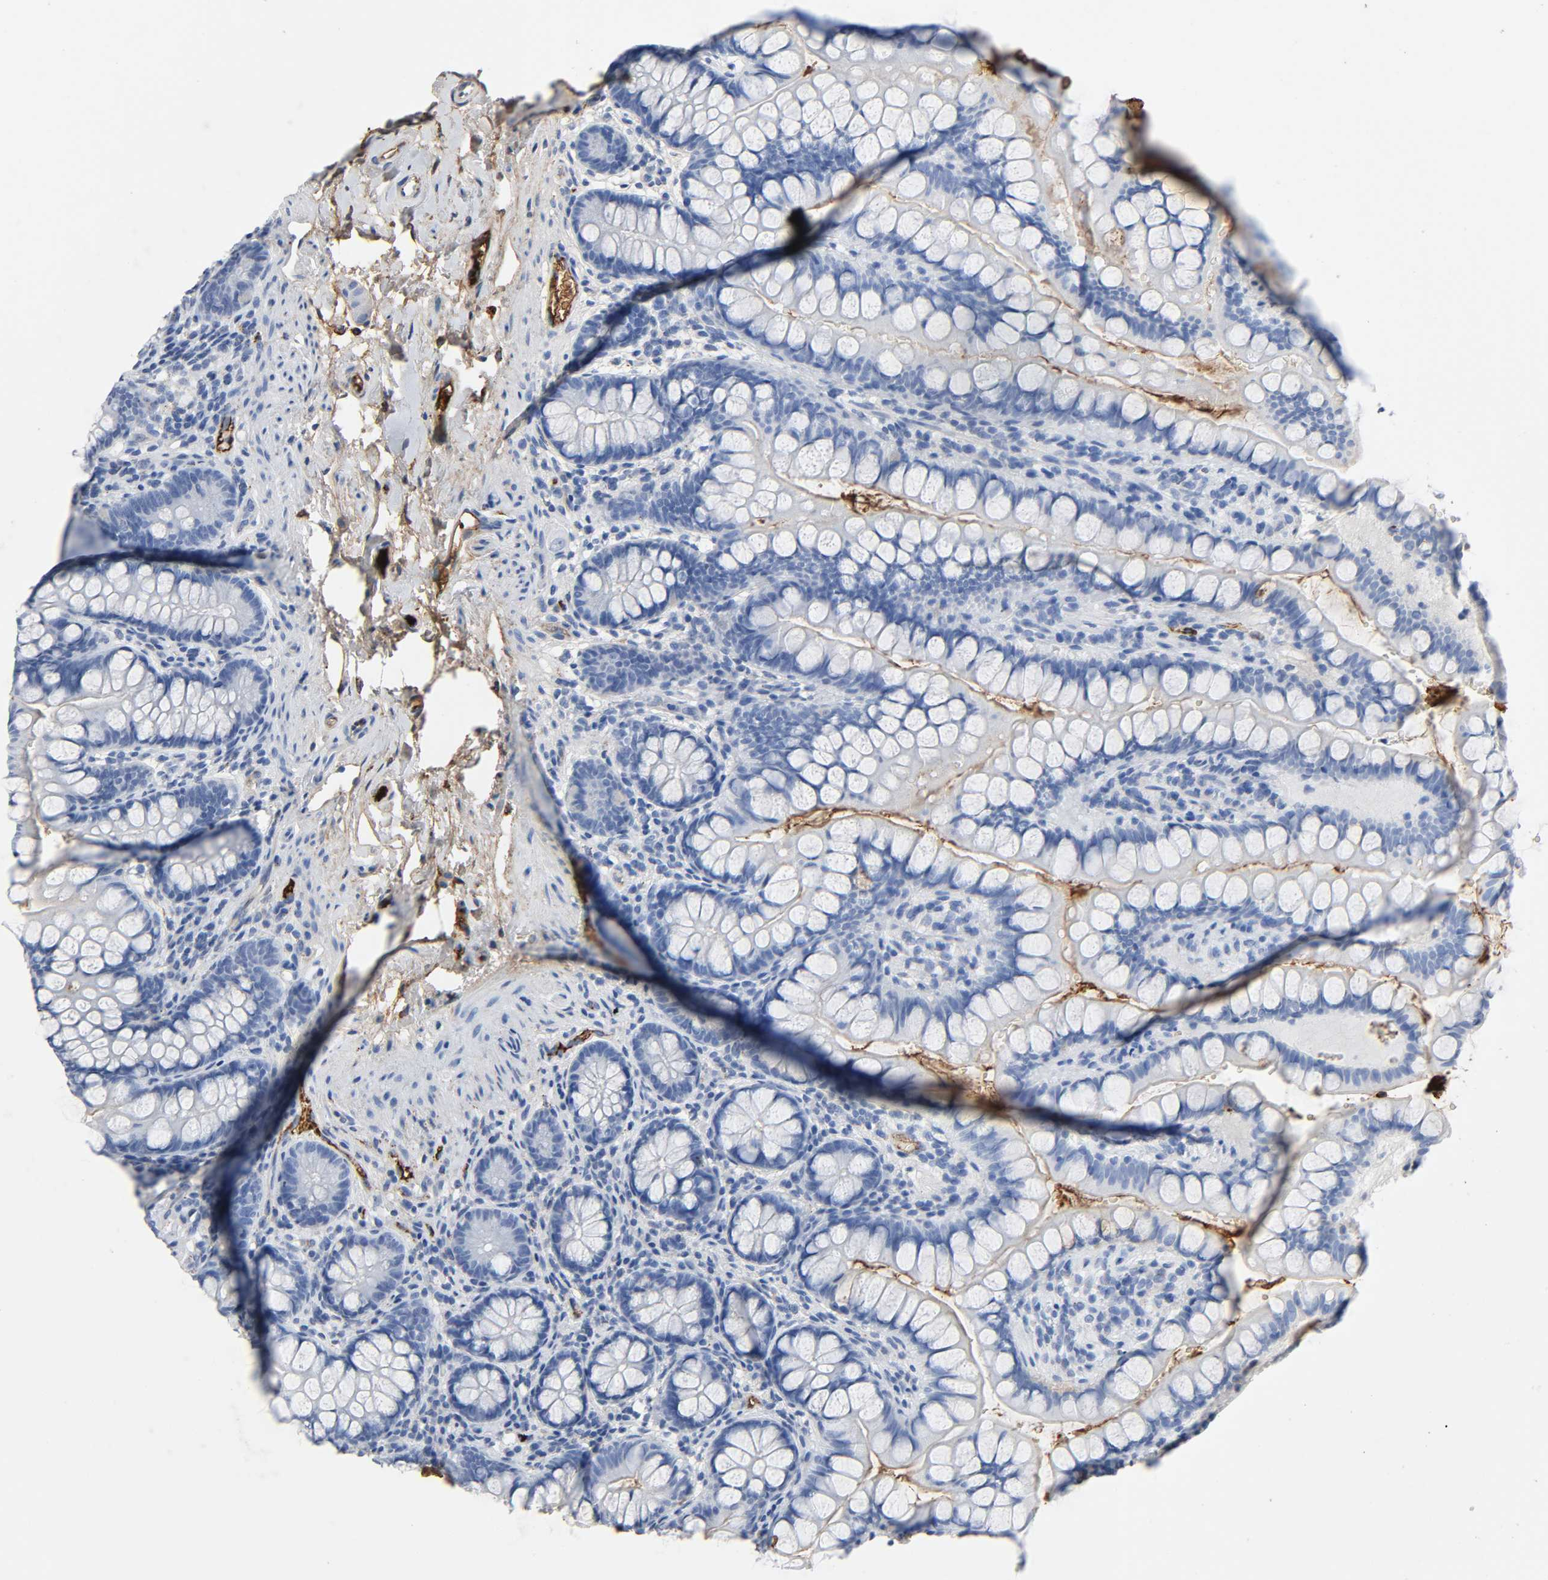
{"staining": {"intensity": "moderate", "quantity": "25%-75%", "location": "cytoplasmic/membranous"}, "tissue": "small intestine", "cell_type": "Glandular cells", "image_type": "normal", "snomed": [{"axis": "morphology", "description": "Normal tissue, NOS"}, {"axis": "topography", "description": "Small intestine"}], "caption": "A photomicrograph of human small intestine stained for a protein exhibits moderate cytoplasmic/membranous brown staining in glandular cells. (Stains: DAB (3,3'-diaminobenzidine) in brown, nuclei in blue, Microscopy: brightfield microscopy at high magnification).", "gene": "C3", "patient": {"sex": "female", "age": 58}}